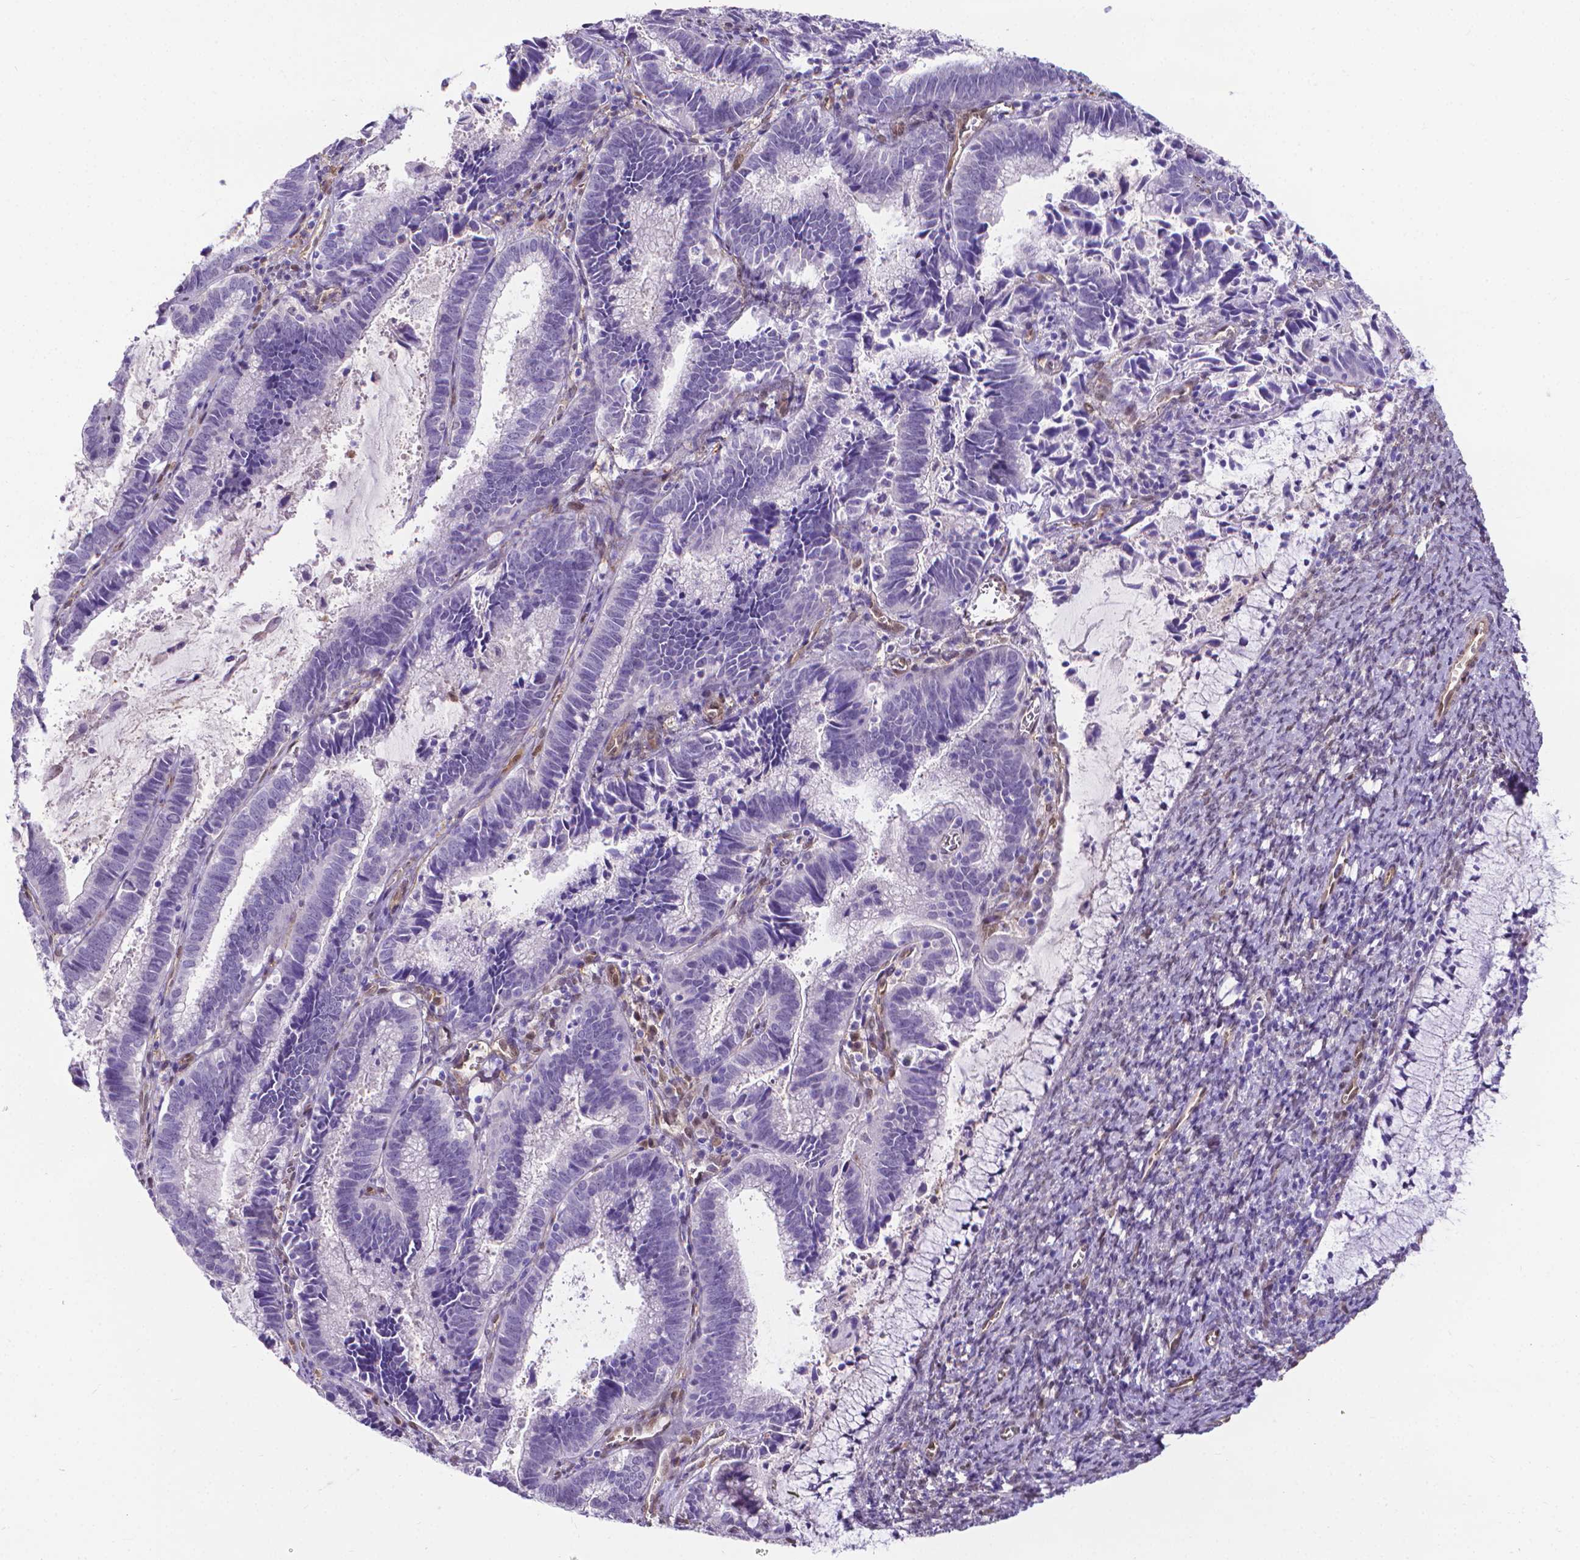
{"staining": {"intensity": "negative", "quantity": "none", "location": "none"}, "tissue": "cervical cancer", "cell_type": "Tumor cells", "image_type": "cancer", "snomed": [{"axis": "morphology", "description": "Adenocarcinoma, NOS"}, {"axis": "topography", "description": "Cervix"}], "caption": "DAB (3,3'-diaminobenzidine) immunohistochemical staining of adenocarcinoma (cervical) demonstrates no significant positivity in tumor cells. (Brightfield microscopy of DAB (3,3'-diaminobenzidine) immunohistochemistry at high magnification).", "gene": "CLIC4", "patient": {"sex": "female", "age": 61}}